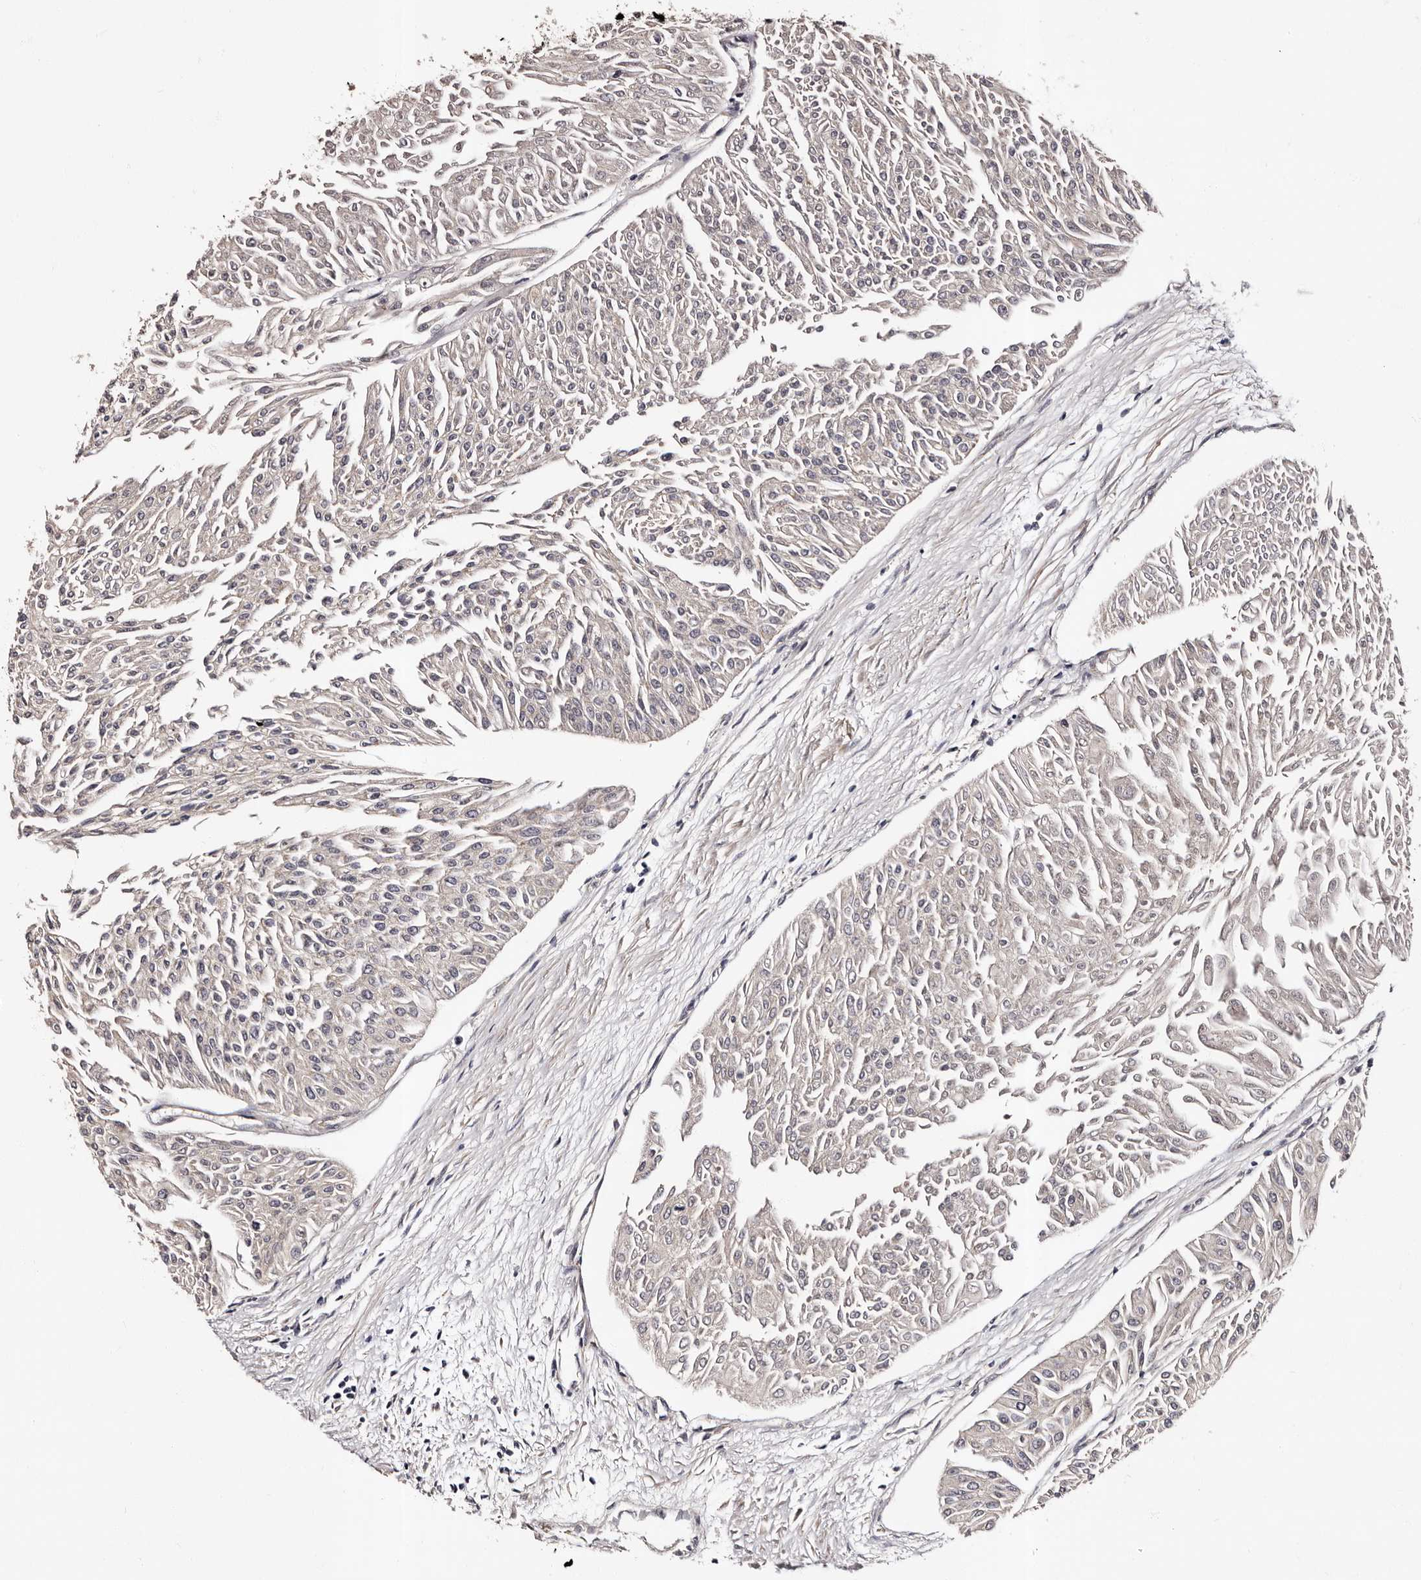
{"staining": {"intensity": "negative", "quantity": "none", "location": "none"}, "tissue": "urothelial cancer", "cell_type": "Tumor cells", "image_type": "cancer", "snomed": [{"axis": "morphology", "description": "Urothelial carcinoma, Low grade"}, {"axis": "topography", "description": "Urinary bladder"}], "caption": "A histopathology image of human urothelial cancer is negative for staining in tumor cells. (DAB IHC with hematoxylin counter stain).", "gene": "ADCK5", "patient": {"sex": "male", "age": 67}}